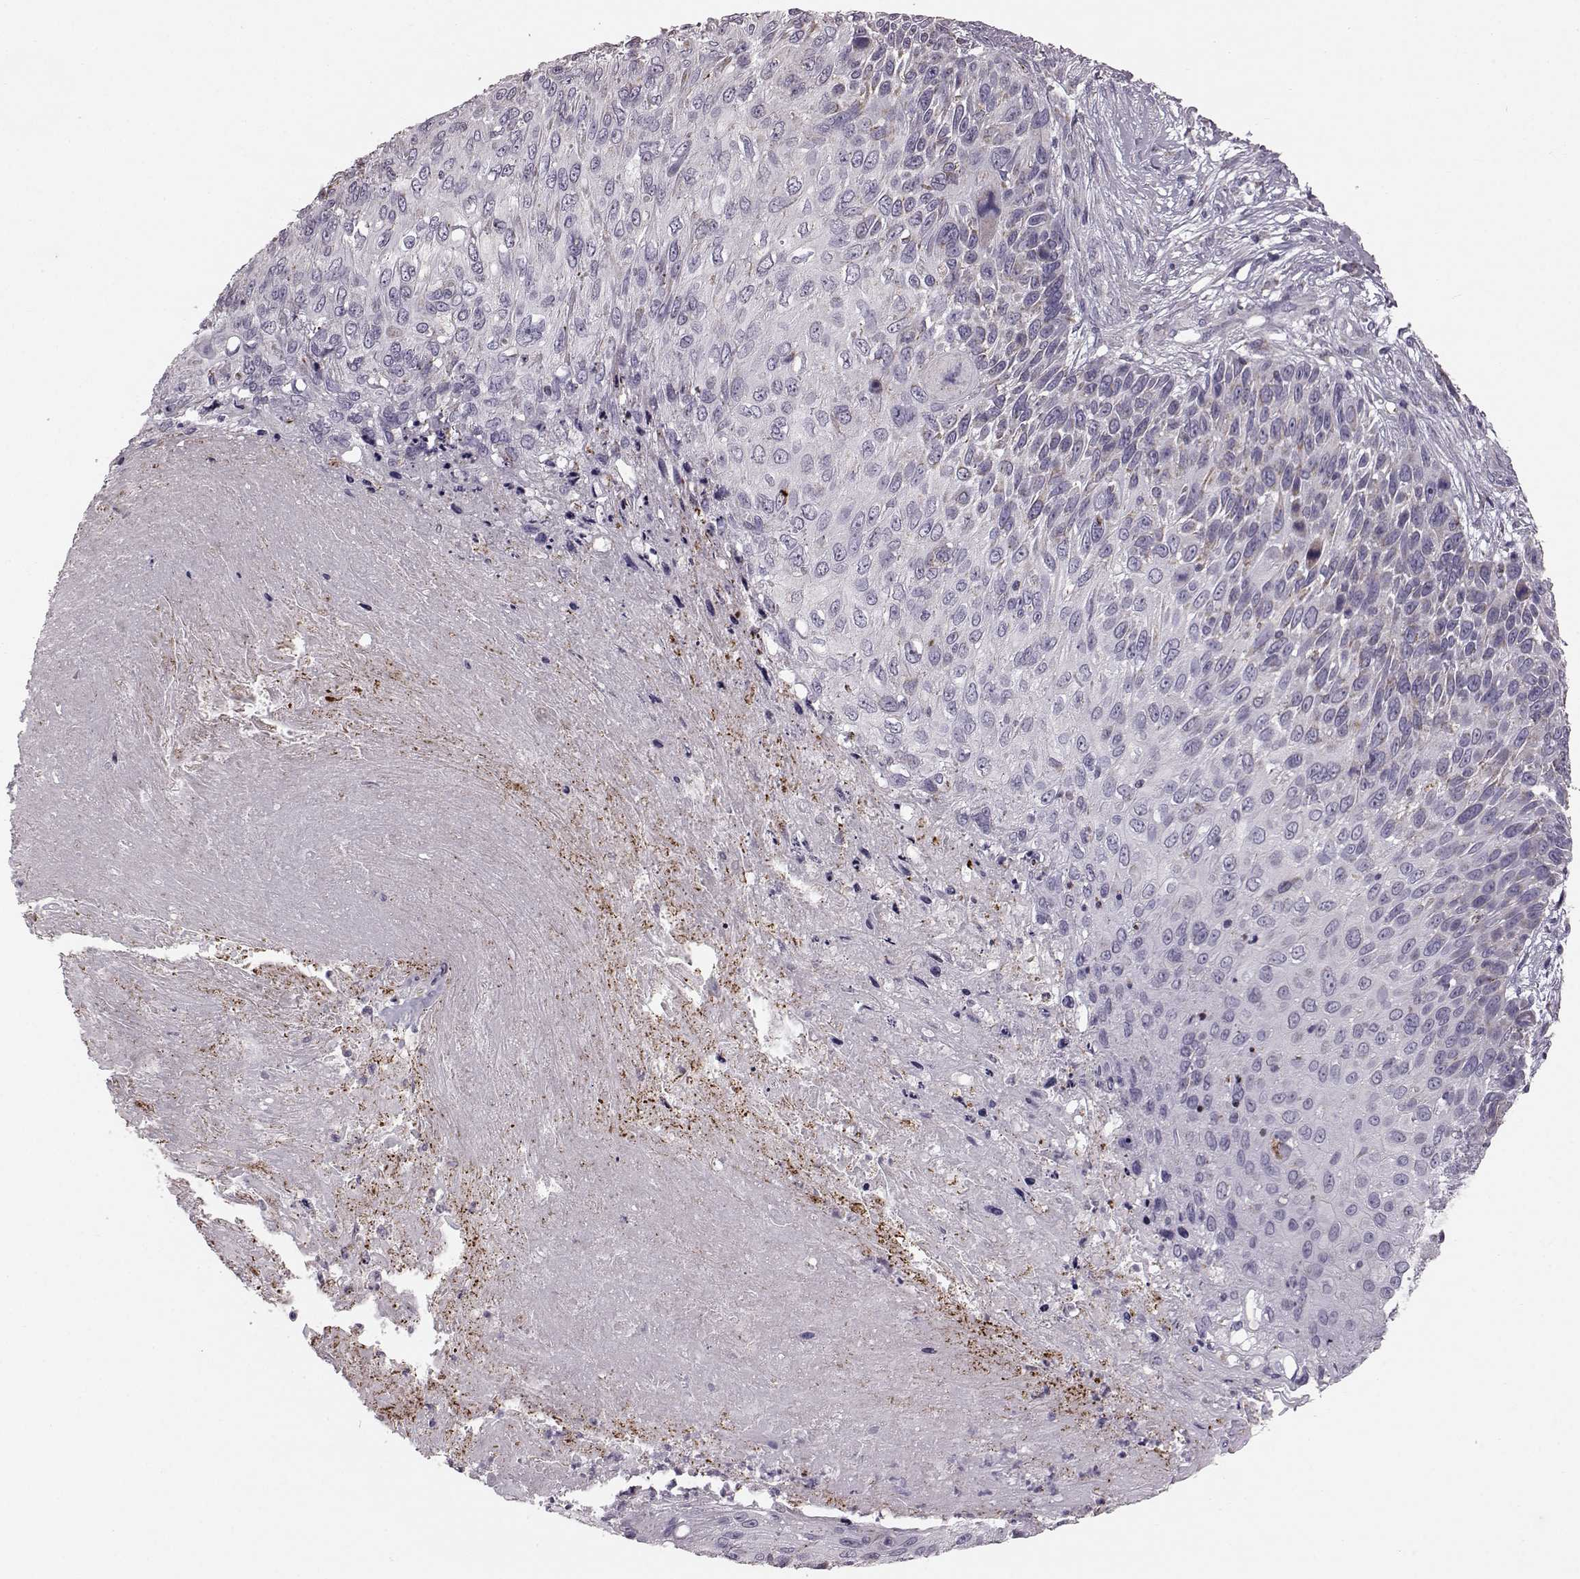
{"staining": {"intensity": "negative", "quantity": "none", "location": "none"}, "tissue": "skin cancer", "cell_type": "Tumor cells", "image_type": "cancer", "snomed": [{"axis": "morphology", "description": "Squamous cell carcinoma, NOS"}, {"axis": "topography", "description": "Skin"}], "caption": "IHC micrograph of human squamous cell carcinoma (skin) stained for a protein (brown), which exhibits no staining in tumor cells.", "gene": "ATP5MF", "patient": {"sex": "male", "age": 92}}